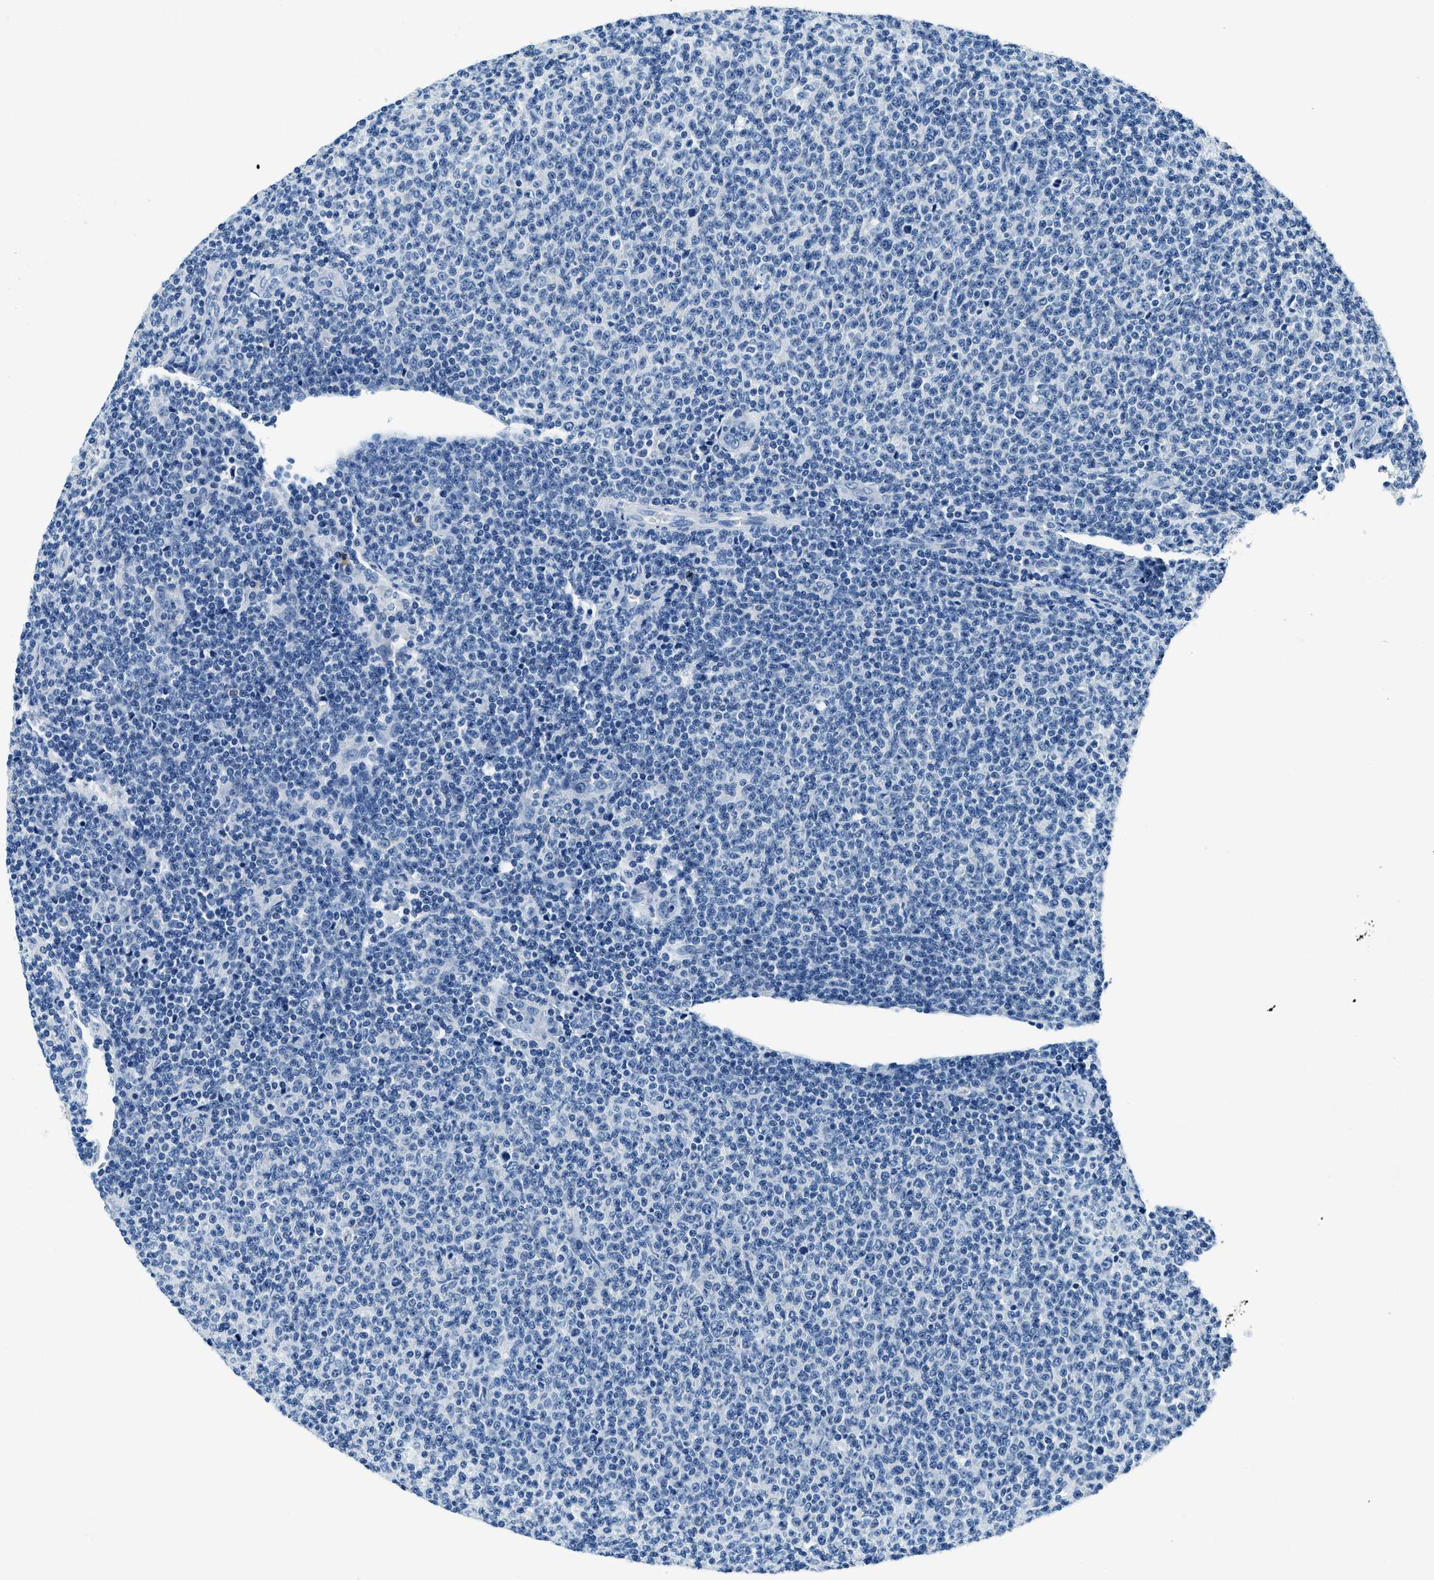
{"staining": {"intensity": "negative", "quantity": "none", "location": "none"}, "tissue": "lymphoma", "cell_type": "Tumor cells", "image_type": "cancer", "snomed": [{"axis": "morphology", "description": "Malignant lymphoma, non-Hodgkin's type, Low grade"}, {"axis": "topography", "description": "Lymph node"}], "caption": "This is a micrograph of immunohistochemistry (IHC) staining of lymphoma, which shows no staining in tumor cells. The staining was performed using DAB to visualize the protein expression in brown, while the nuclei were stained in blue with hematoxylin (Magnification: 20x).", "gene": "UBAC2", "patient": {"sex": "male", "age": 66}}